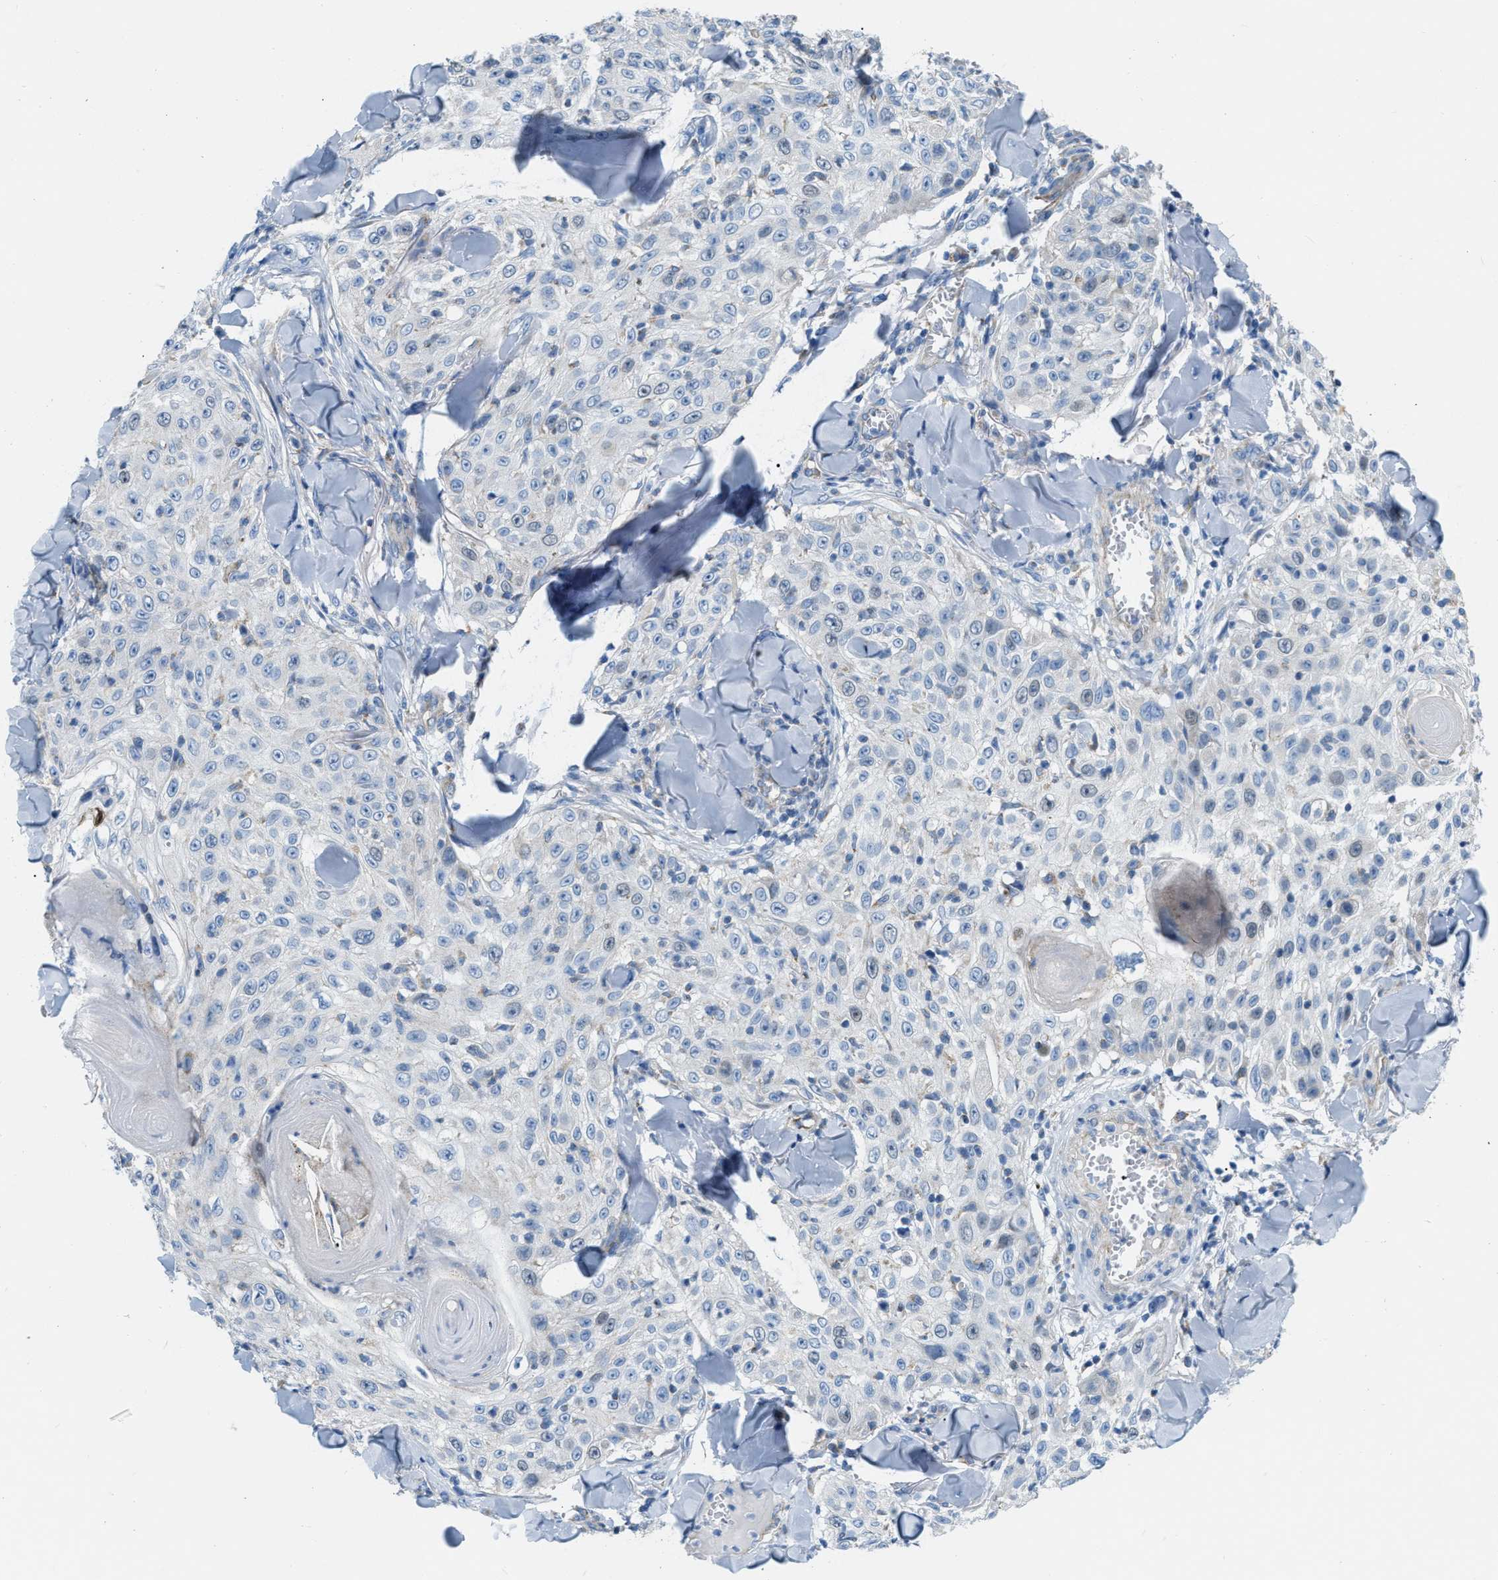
{"staining": {"intensity": "negative", "quantity": "none", "location": "none"}, "tissue": "skin cancer", "cell_type": "Tumor cells", "image_type": "cancer", "snomed": [{"axis": "morphology", "description": "Squamous cell carcinoma, NOS"}, {"axis": "topography", "description": "Skin"}], "caption": "Immunohistochemistry image of skin cancer stained for a protein (brown), which reveals no staining in tumor cells.", "gene": "JADE1", "patient": {"sex": "male", "age": 86}}